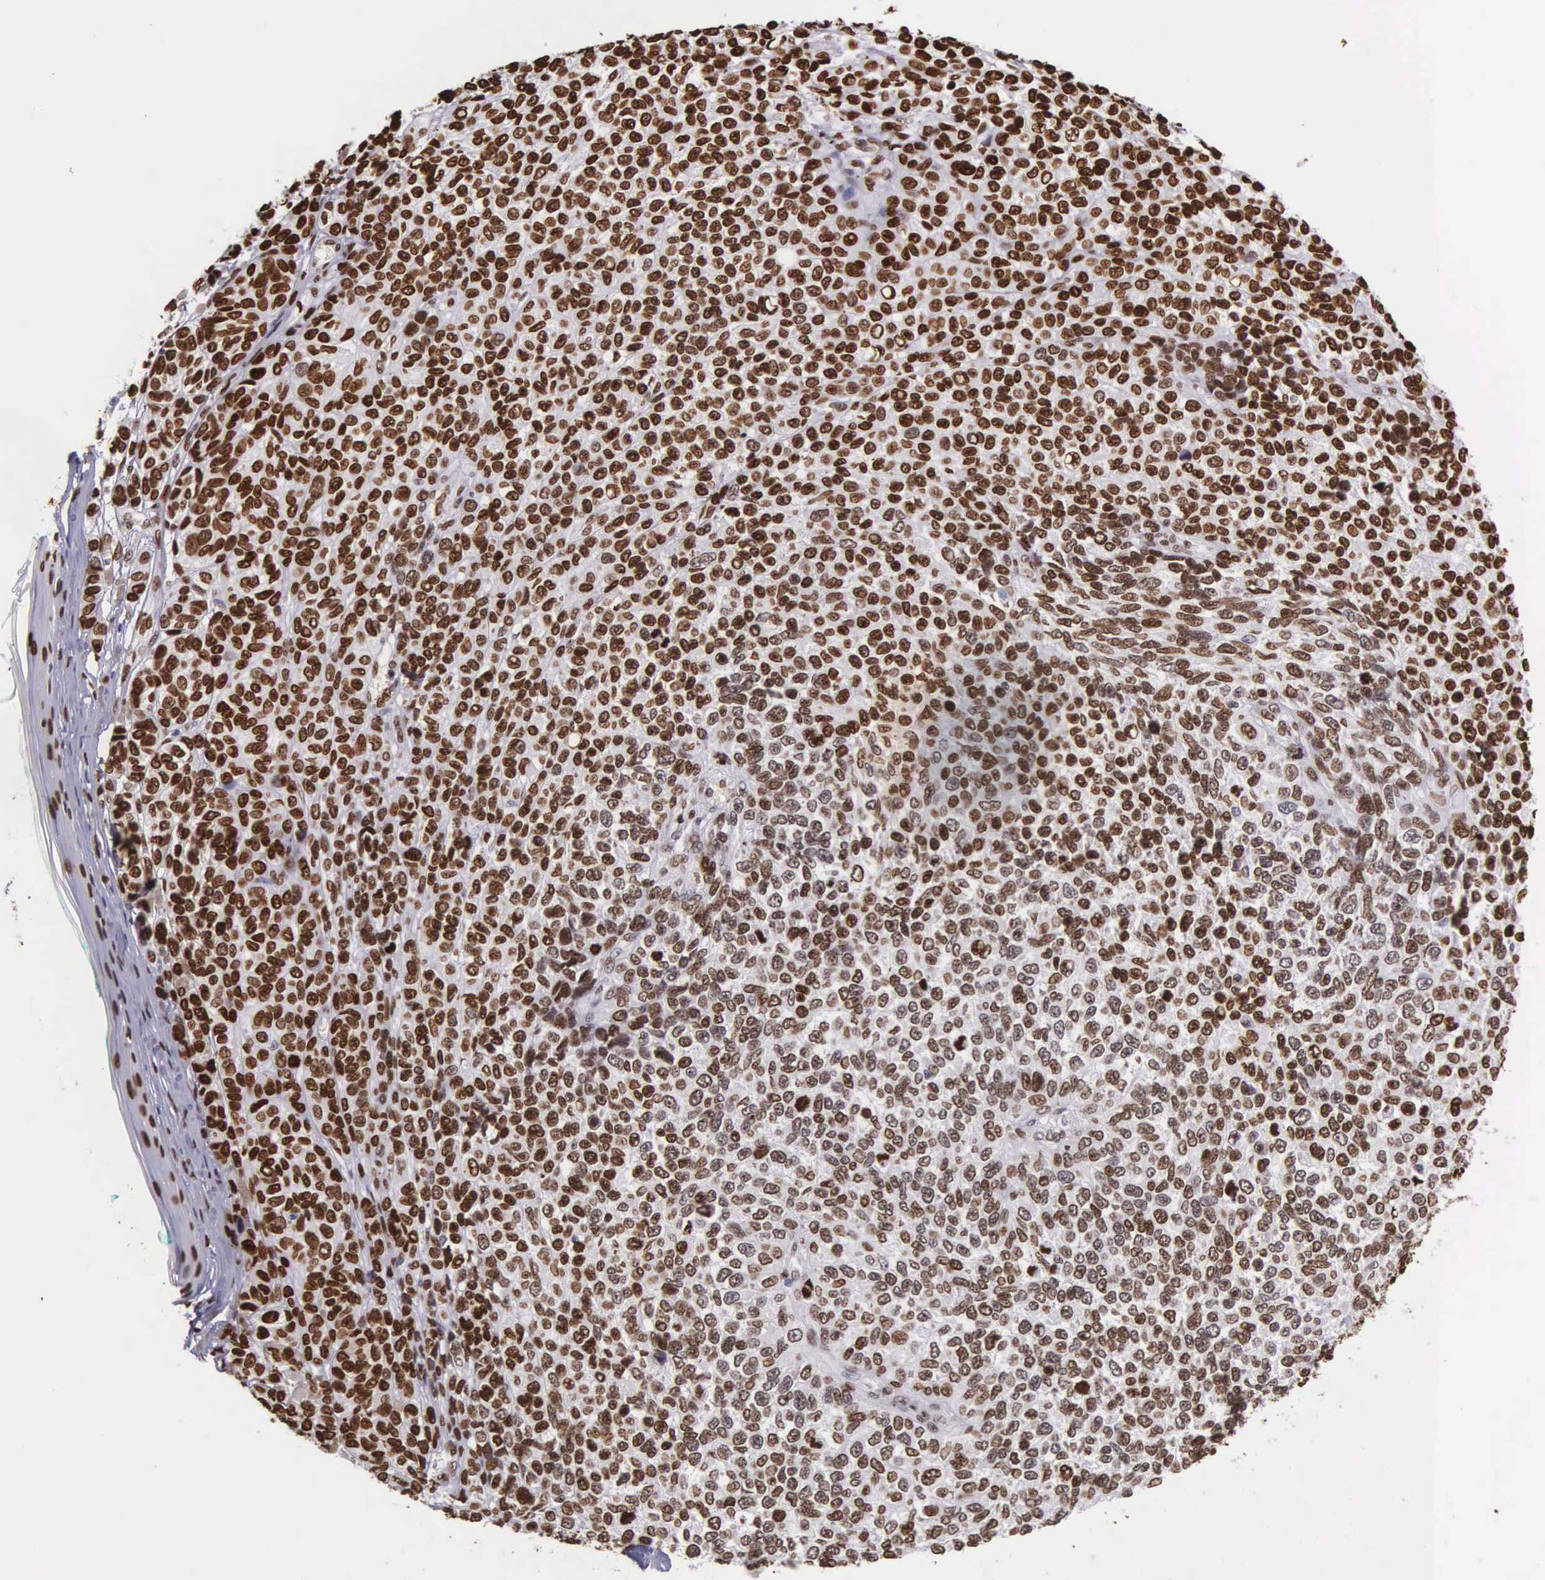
{"staining": {"intensity": "strong", "quantity": ">75%", "location": "nuclear"}, "tissue": "melanoma", "cell_type": "Tumor cells", "image_type": "cancer", "snomed": [{"axis": "morphology", "description": "Malignant melanoma, NOS"}, {"axis": "topography", "description": "Skin"}], "caption": "Immunohistochemical staining of human melanoma shows high levels of strong nuclear positivity in about >75% of tumor cells.", "gene": "H1-0", "patient": {"sex": "female", "age": 85}}